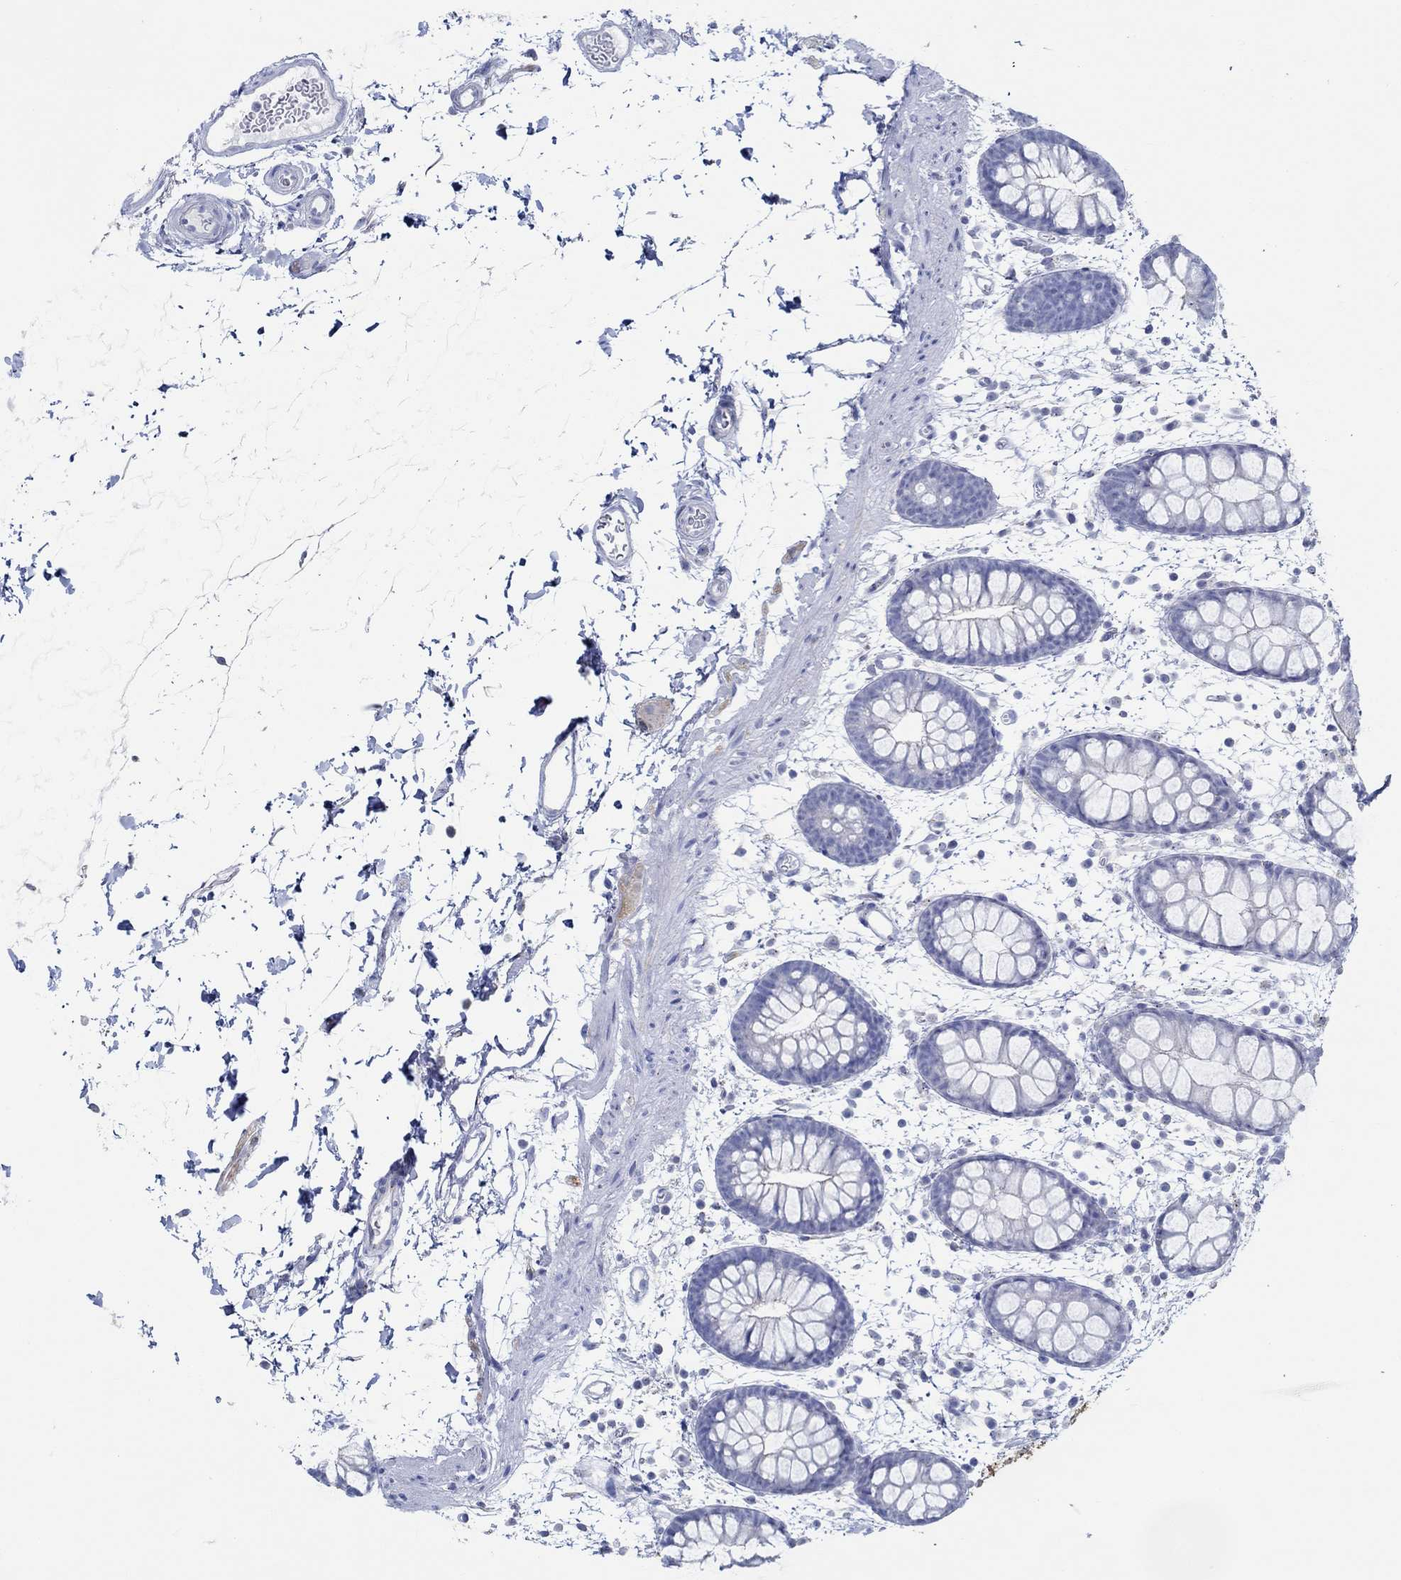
{"staining": {"intensity": "negative", "quantity": "none", "location": "none"}, "tissue": "rectum", "cell_type": "Glandular cells", "image_type": "normal", "snomed": [{"axis": "morphology", "description": "Normal tissue, NOS"}, {"axis": "topography", "description": "Rectum"}], "caption": "This is an IHC image of unremarkable human rectum. There is no staining in glandular cells.", "gene": "IGFBP6", "patient": {"sex": "male", "age": 57}}